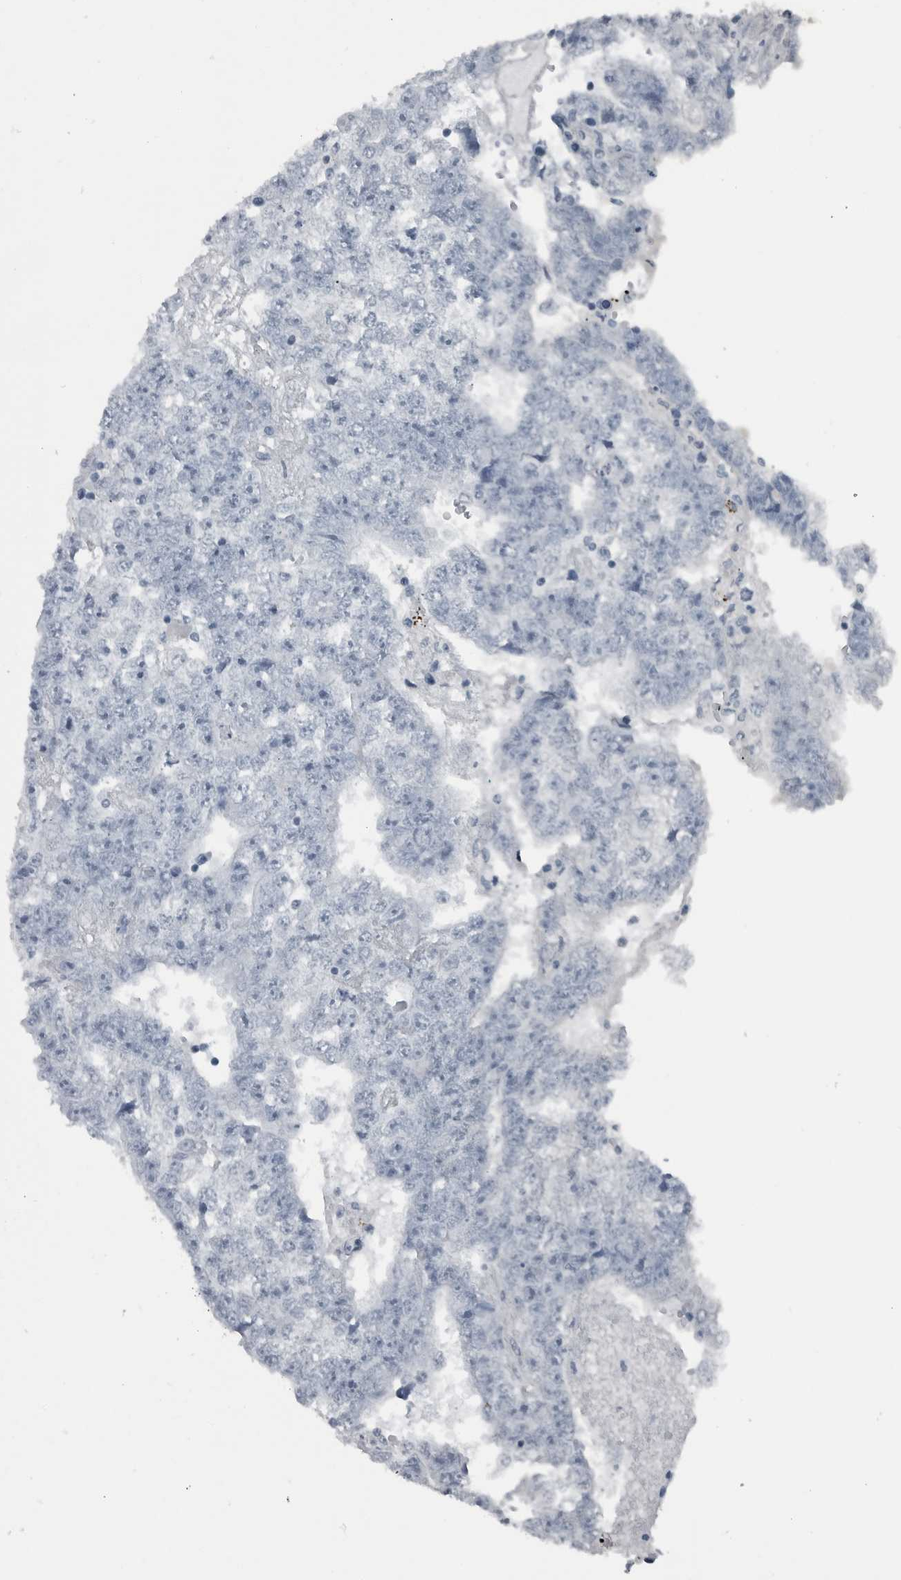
{"staining": {"intensity": "negative", "quantity": "none", "location": "none"}, "tissue": "testis cancer", "cell_type": "Tumor cells", "image_type": "cancer", "snomed": [{"axis": "morphology", "description": "Carcinoma, Embryonal, NOS"}, {"axis": "topography", "description": "Testis"}], "caption": "Immunohistochemistry photomicrograph of neoplastic tissue: testis embryonal carcinoma stained with DAB exhibits no significant protein expression in tumor cells. Nuclei are stained in blue.", "gene": "GAK", "patient": {"sex": "male", "age": 25}}